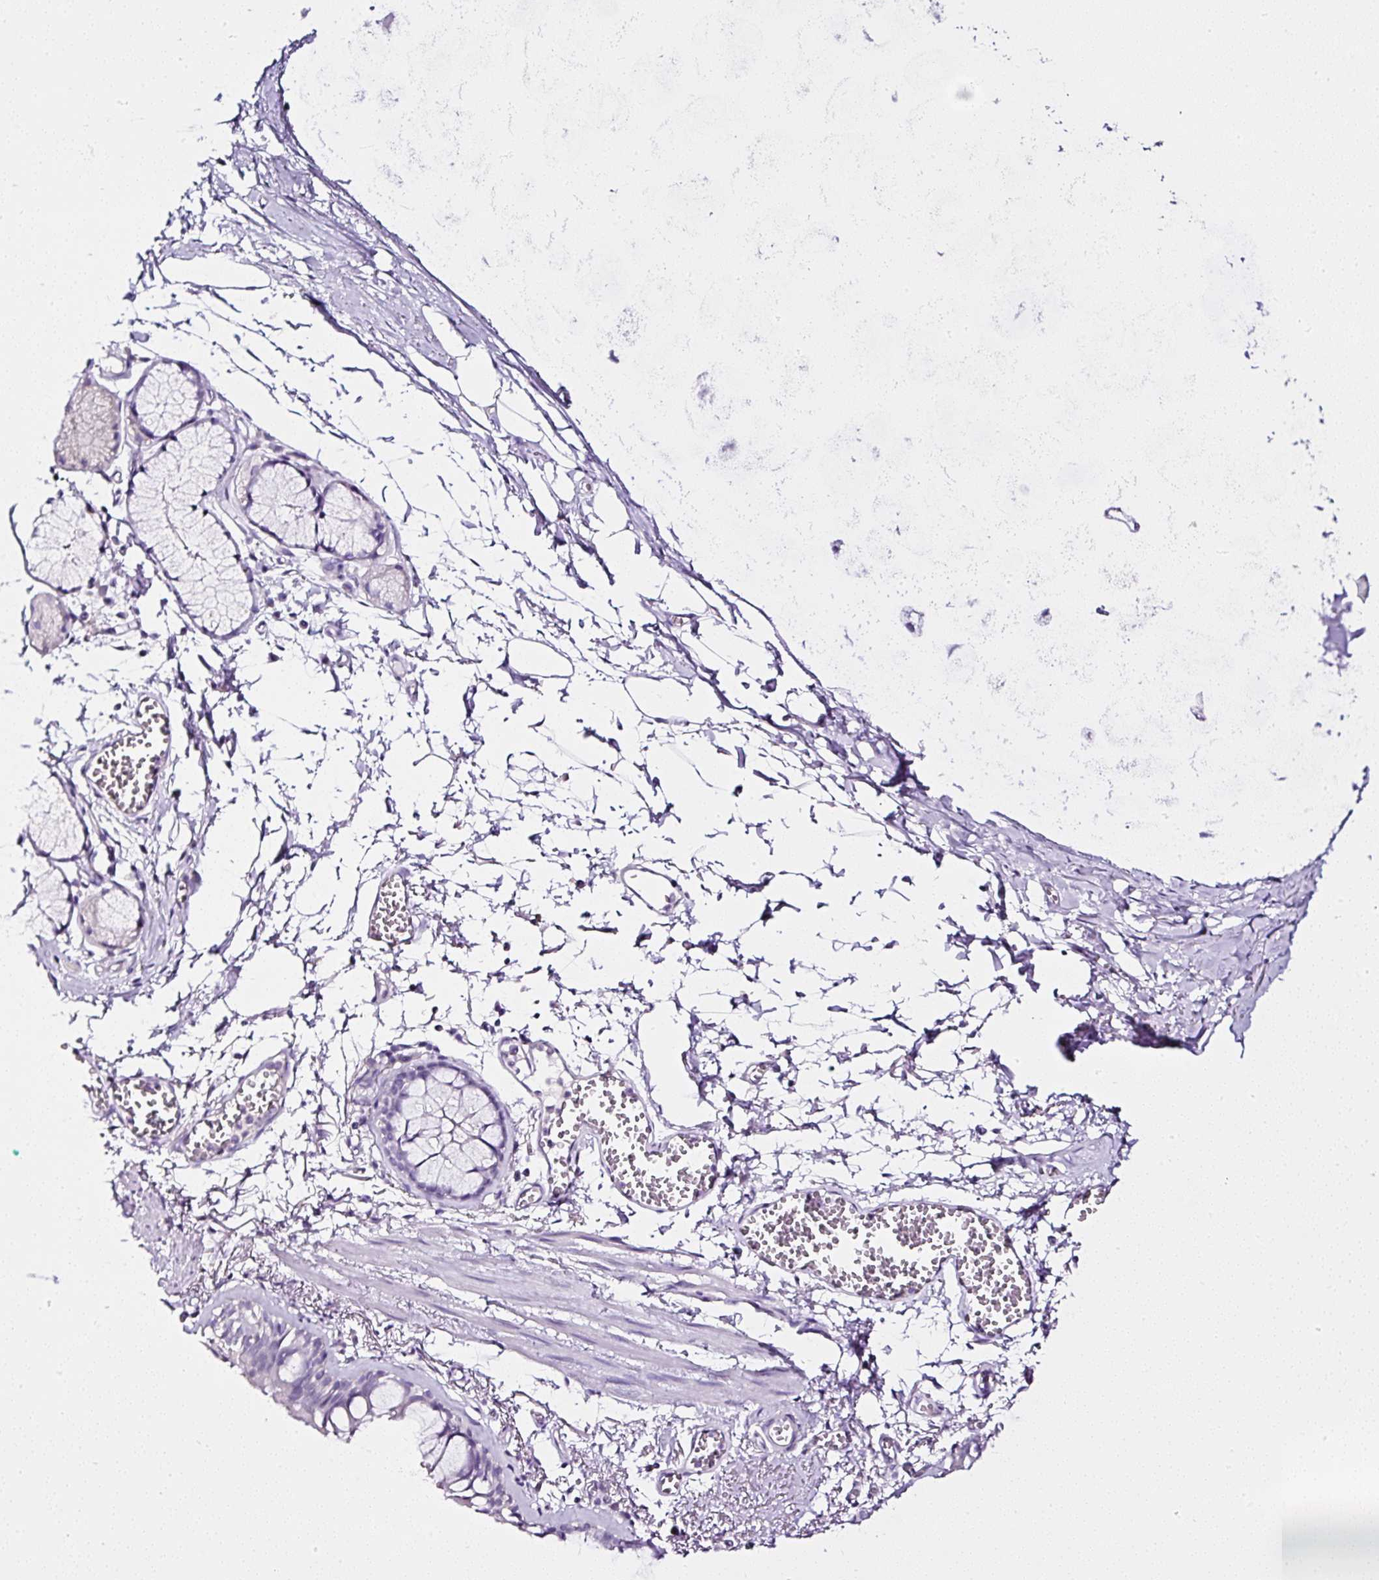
{"staining": {"intensity": "negative", "quantity": "none", "location": "none"}, "tissue": "bronchus", "cell_type": "Respiratory epithelial cells", "image_type": "normal", "snomed": [{"axis": "morphology", "description": "Normal tissue, NOS"}, {"axis": "topography", "description": "Cartilage tissue"}, {"axis": "topography", "description": "Bronchus"}], "caption": "Immunohistochemistry (IHC) of normal bronchus exhibits no staining in respiratory epithelial cells. The staining is performed using DAB brown chromogen with nuclei counter-stained in using hematoxylin.", "gene": "ATP2A1", "patient": {"sex": "male", "age": 78}}